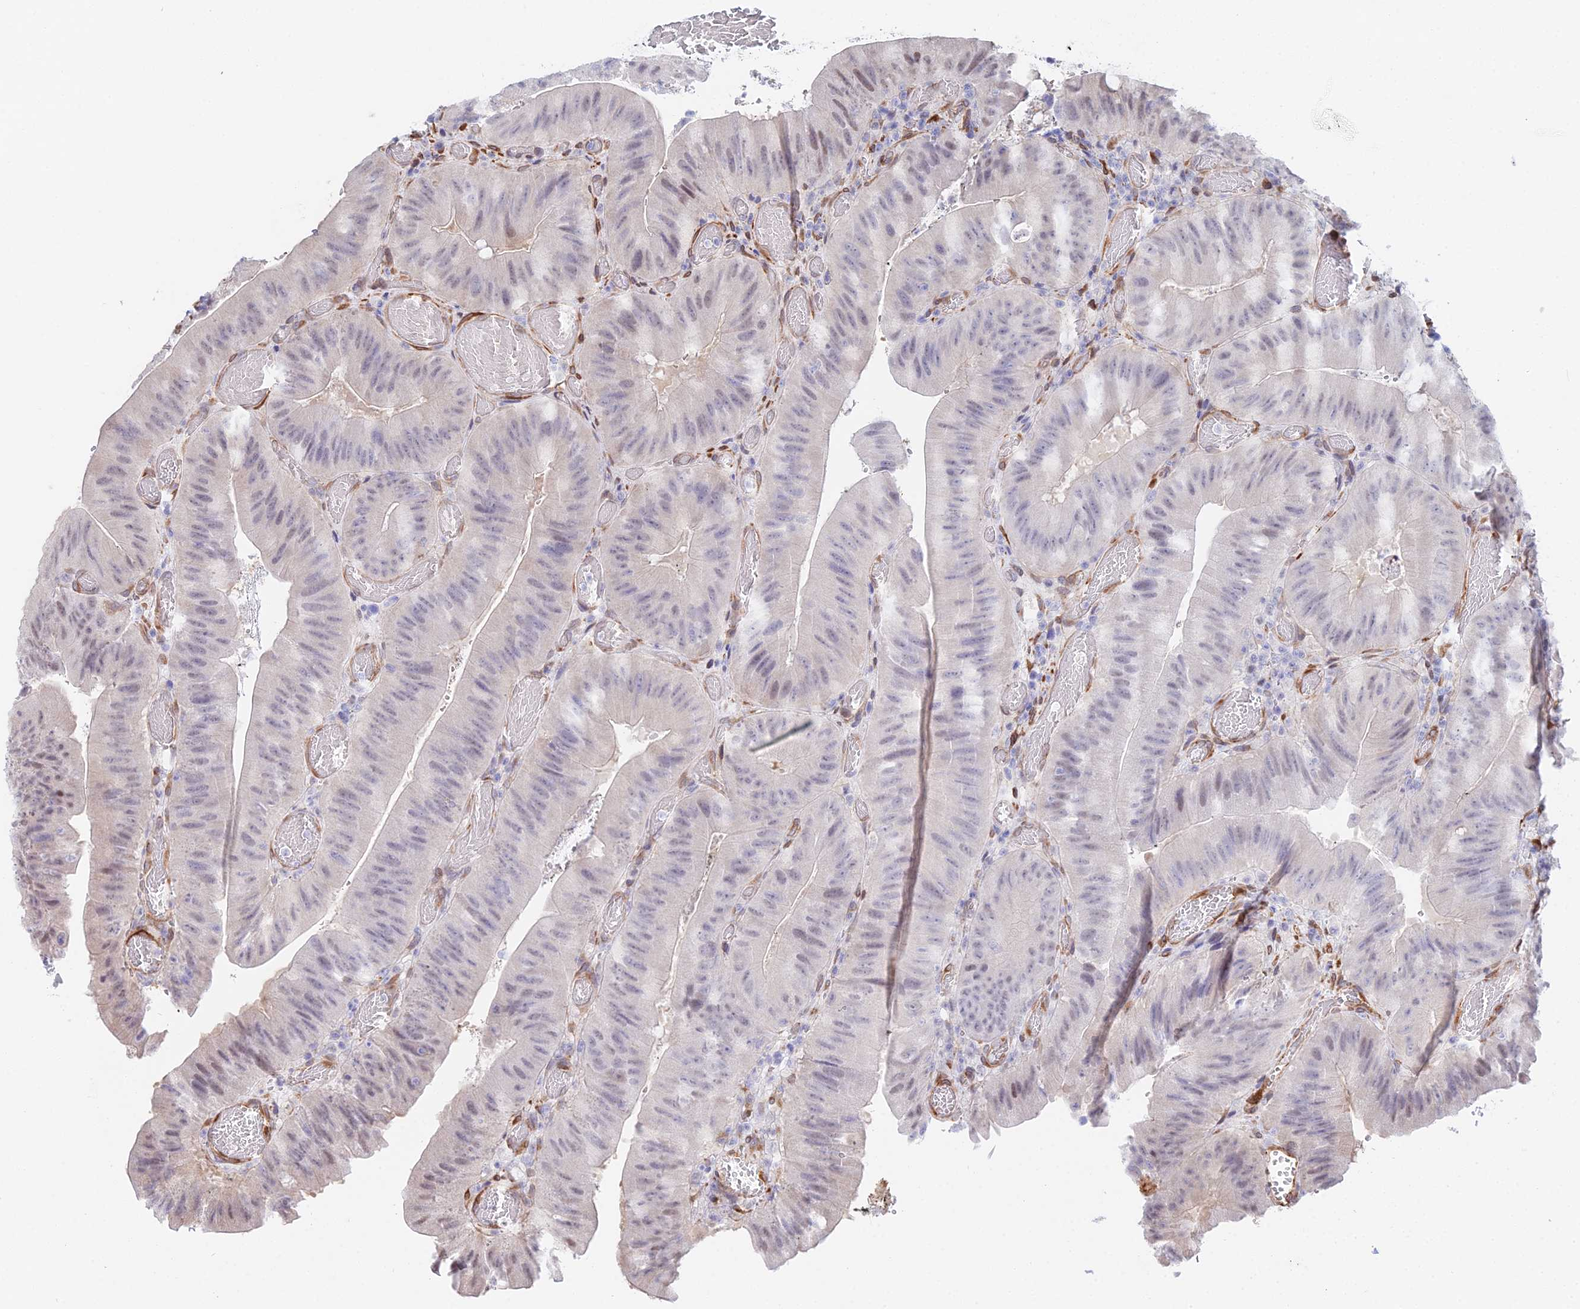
{"staining": {"intensity": "weak", "quantity": "25%-75%", "location": "nuclear"}, "tissue": "colorectal cancer", "cell_type": "Tumor cells", "image_type": "cancer", "snomed": [{"axis": "morphology", "description": "Adenocarcinoma, NOS"}, {"axis": "topography", "description": "Colon"}], "caption": "This histopathology image demonstrates immunohistochemistry staining of human colorectal cancer (adenocarcinoma), with low weak nuclear staining in about 25%-75% of tumor cells.", "gene": "MXRA7", "patient": {"sex": "female", "age": 43}}